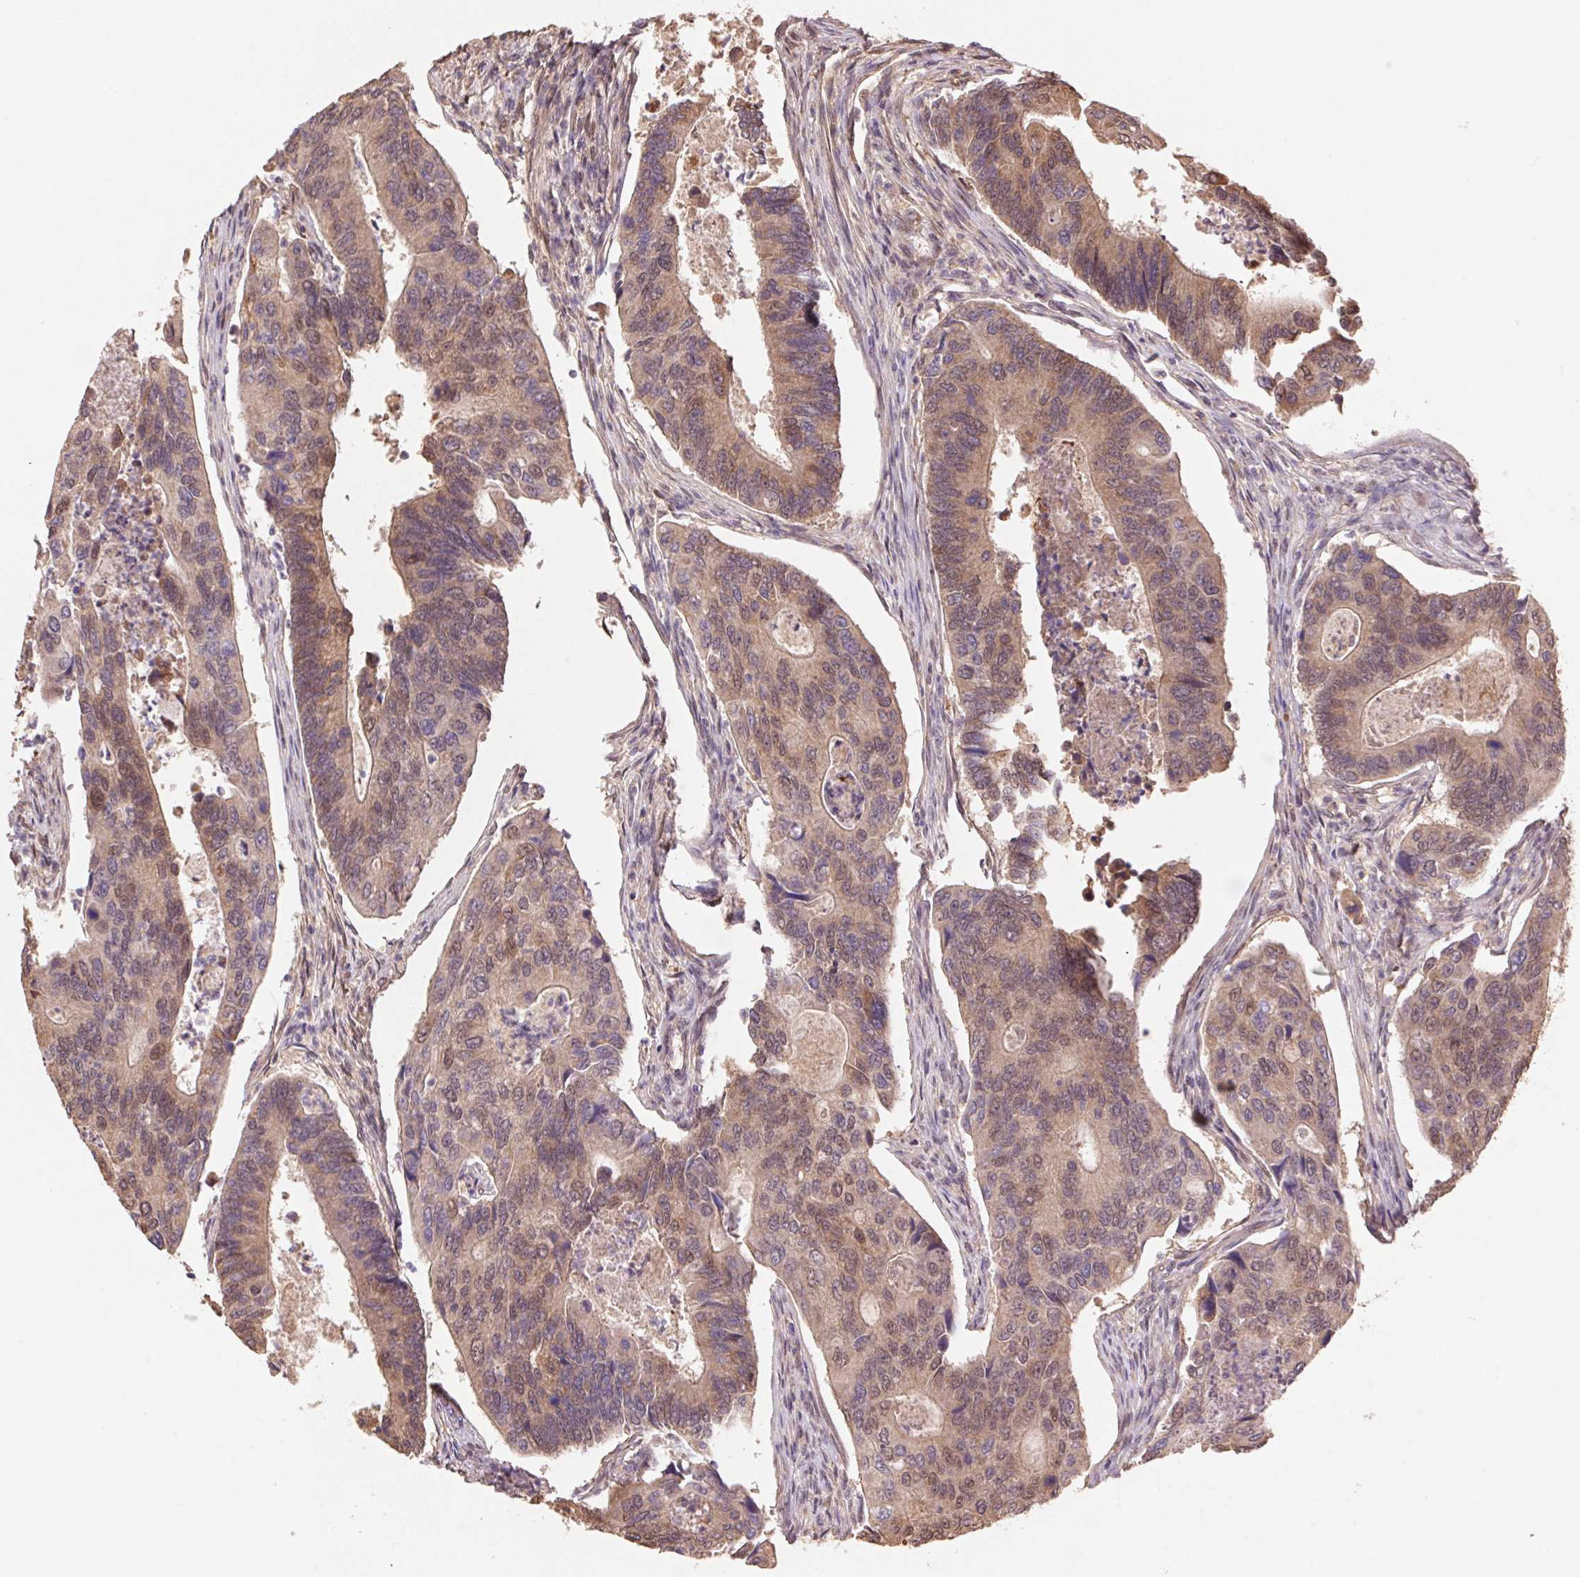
{"staining": {"intensity": "weak", "quantity": "25%-75%", "location": "cytoplasmic/membranous,nuclear"}, "tissue": "colorectal cancer", "cell_type": "Tumor cells", "image_type": "cancer", "snomed": [{"axis": "morphology", "description": "Adenocarcinoma, NOS"}, {"axis": "topography", "description": "Colon"}], "caption": "Immunohistochemistry micrograph of colorectal adenocarcinoma stained for a protein (brown), which reveals low levels of weak cytoplasmic/membranous and nuclear positivity in approximately 25%-75% of tumor cells.", "gene": "CUTA", "patient": {"sex": "female", "age": 67}}